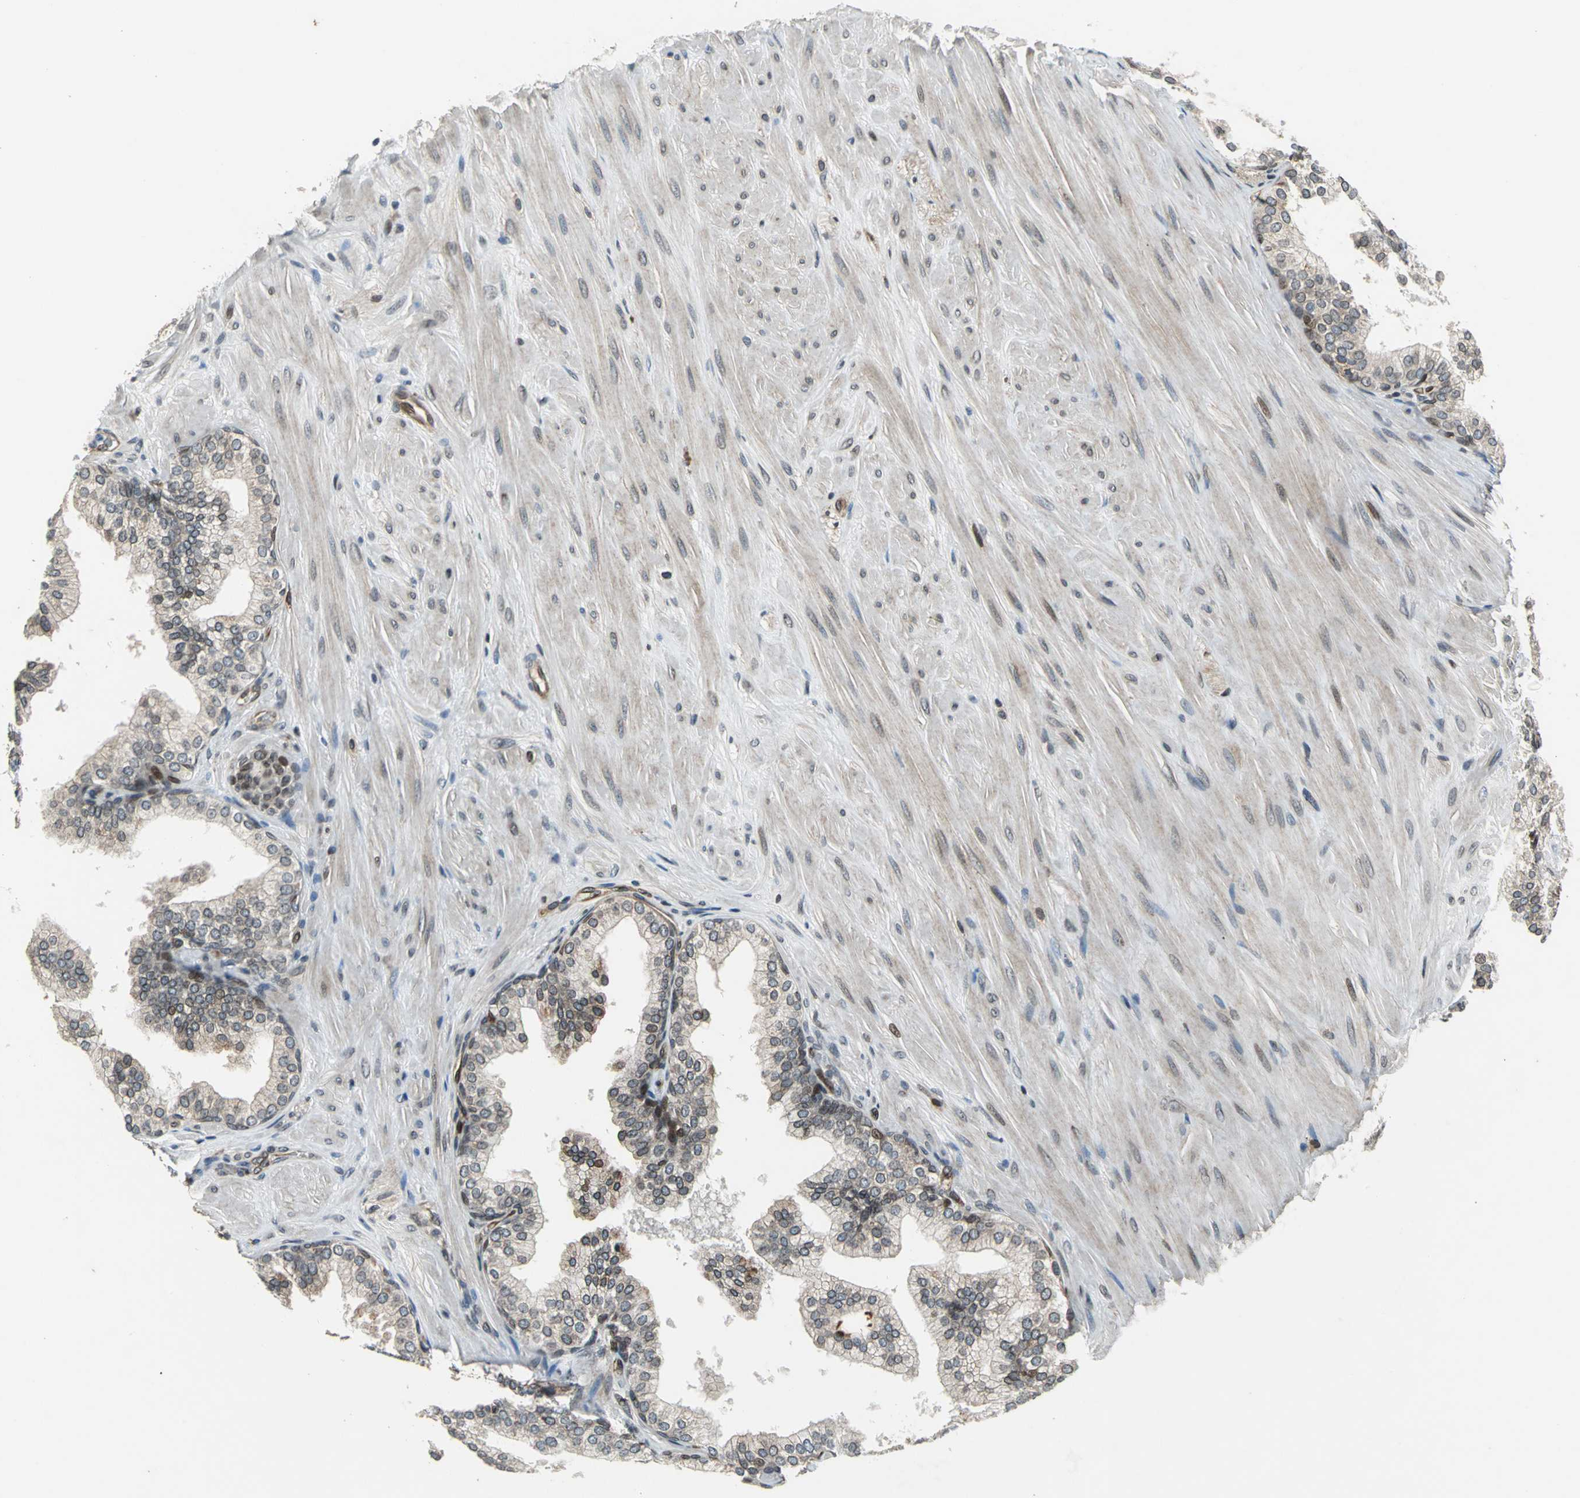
{"staining": {"intensity": "moderate", "quantity": ">75%", "location": "cytoplasmic/membranous,nuclear"}, "tissue": "prostate", "cell_type": "Glandular cells", "image_type": "normal", "snomed": [{"axis": "morphology", "description": "Normal tissue, NOS"}, {"axis": "topography", "description": "Prostate"}], "caption": "Moderate cytoplasmic/membranous,nuclear expression for a protein is appreciated in about >75% of glandular cells of normal prostate using immunohistochemistry.", "gene": "BRIP1", "patient": {"sex": "male", "age": 60}}